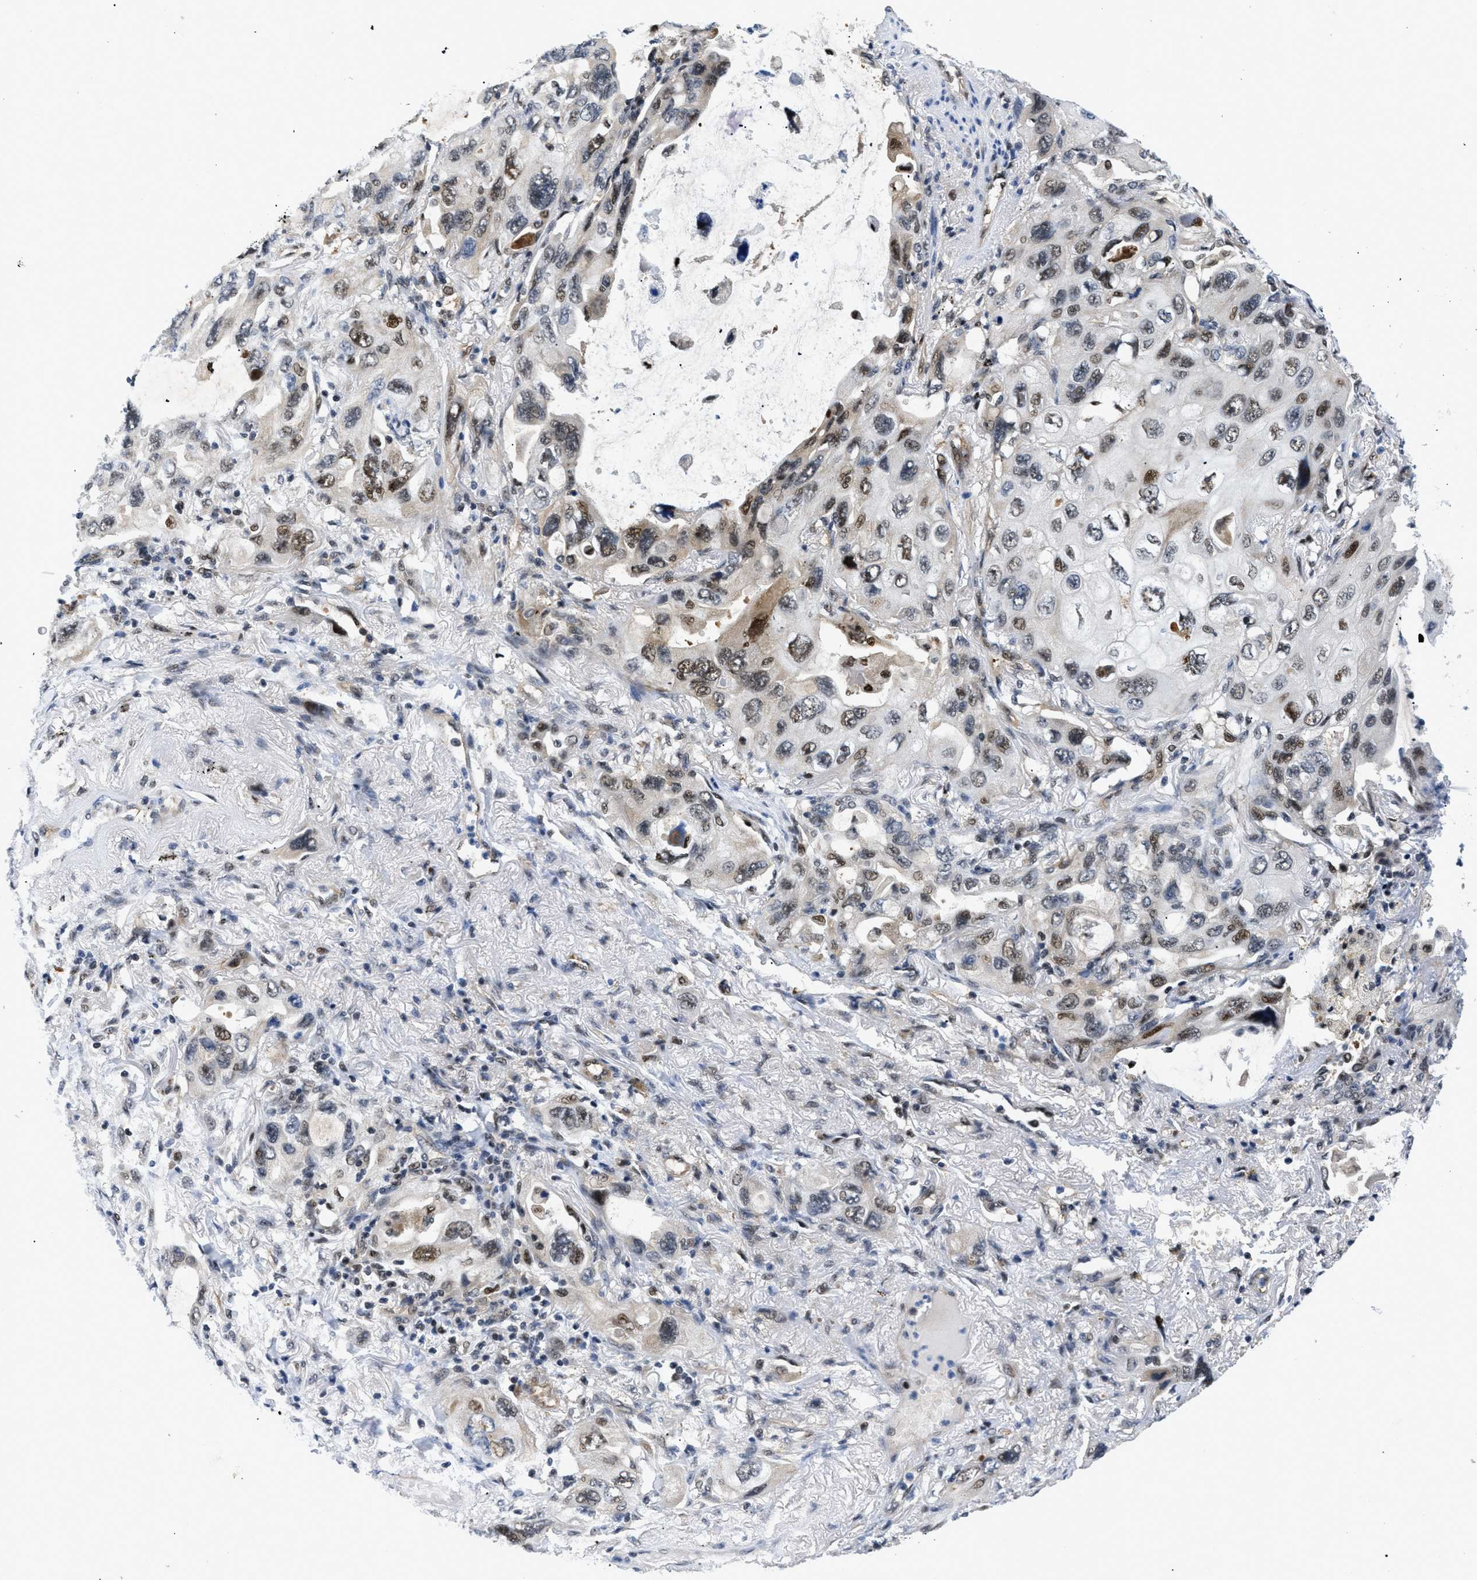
{"staining": {"intensity": "moderate", "quantity": "<25%", "location": "nuclear"}, "tissue": "lung cancer", "cell_type": "Tumor cells", "image_type": "cancer", "snomed": [{"axis": "morphology", "description": "Squamous cell carcinoma, NOS"}, {"axis": "topography", "description": "Lung"}], "caption": "A low amount of moderate nuclear positivity is present in approximately <25% of tumor cells in lung cancer (squamous cell carcinoma) tissue. The staining was performed using DAB to visualize the protein expression in brown, while the nuclei were stained in blue with hematoxylin (Magnification: 20x).", "gene": "SLC29A2", "patient": {"sex": "female", "age": 73}}